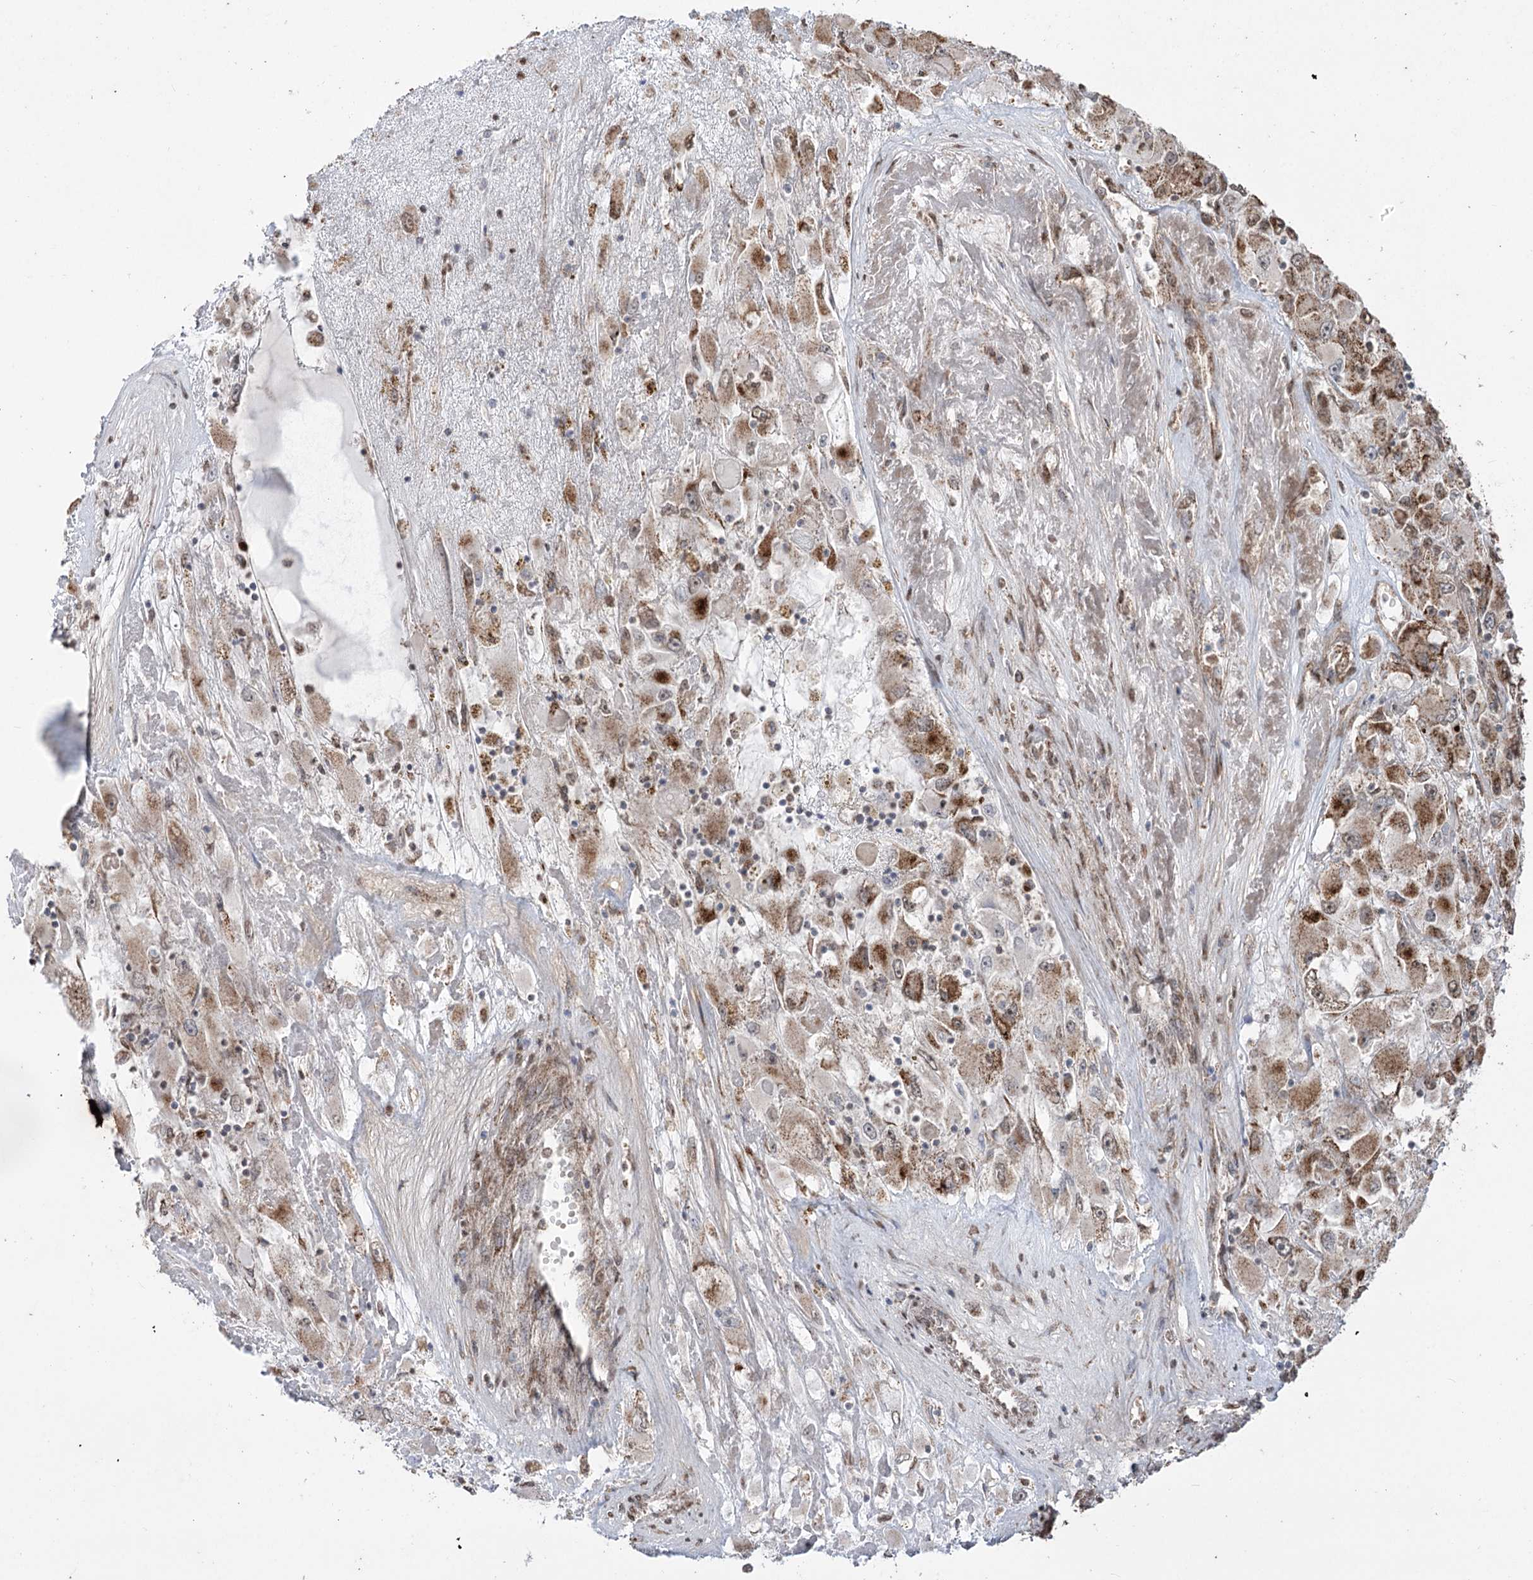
{"staining": {"intensity": "moderate", "quantity": ">75%", "location": "cytoplasmic/membranous"}, "tissue": "renal cancer", "cell_type": "Tumor cells", "image_type": "cancer", "snomed": [{"axis": "morphology", "description": "Adenocarcinoma, NOS"}, {"axis": "topography", "description": "Kidney"}], "caption": "Renal cancer stained with a brown dye demonstrates moderate cytoplasmic/membranous positive expression in about >75% of tumor cells.", "gene": "ZSCAN23", "patient": {"sex": "female", "age": 52}}